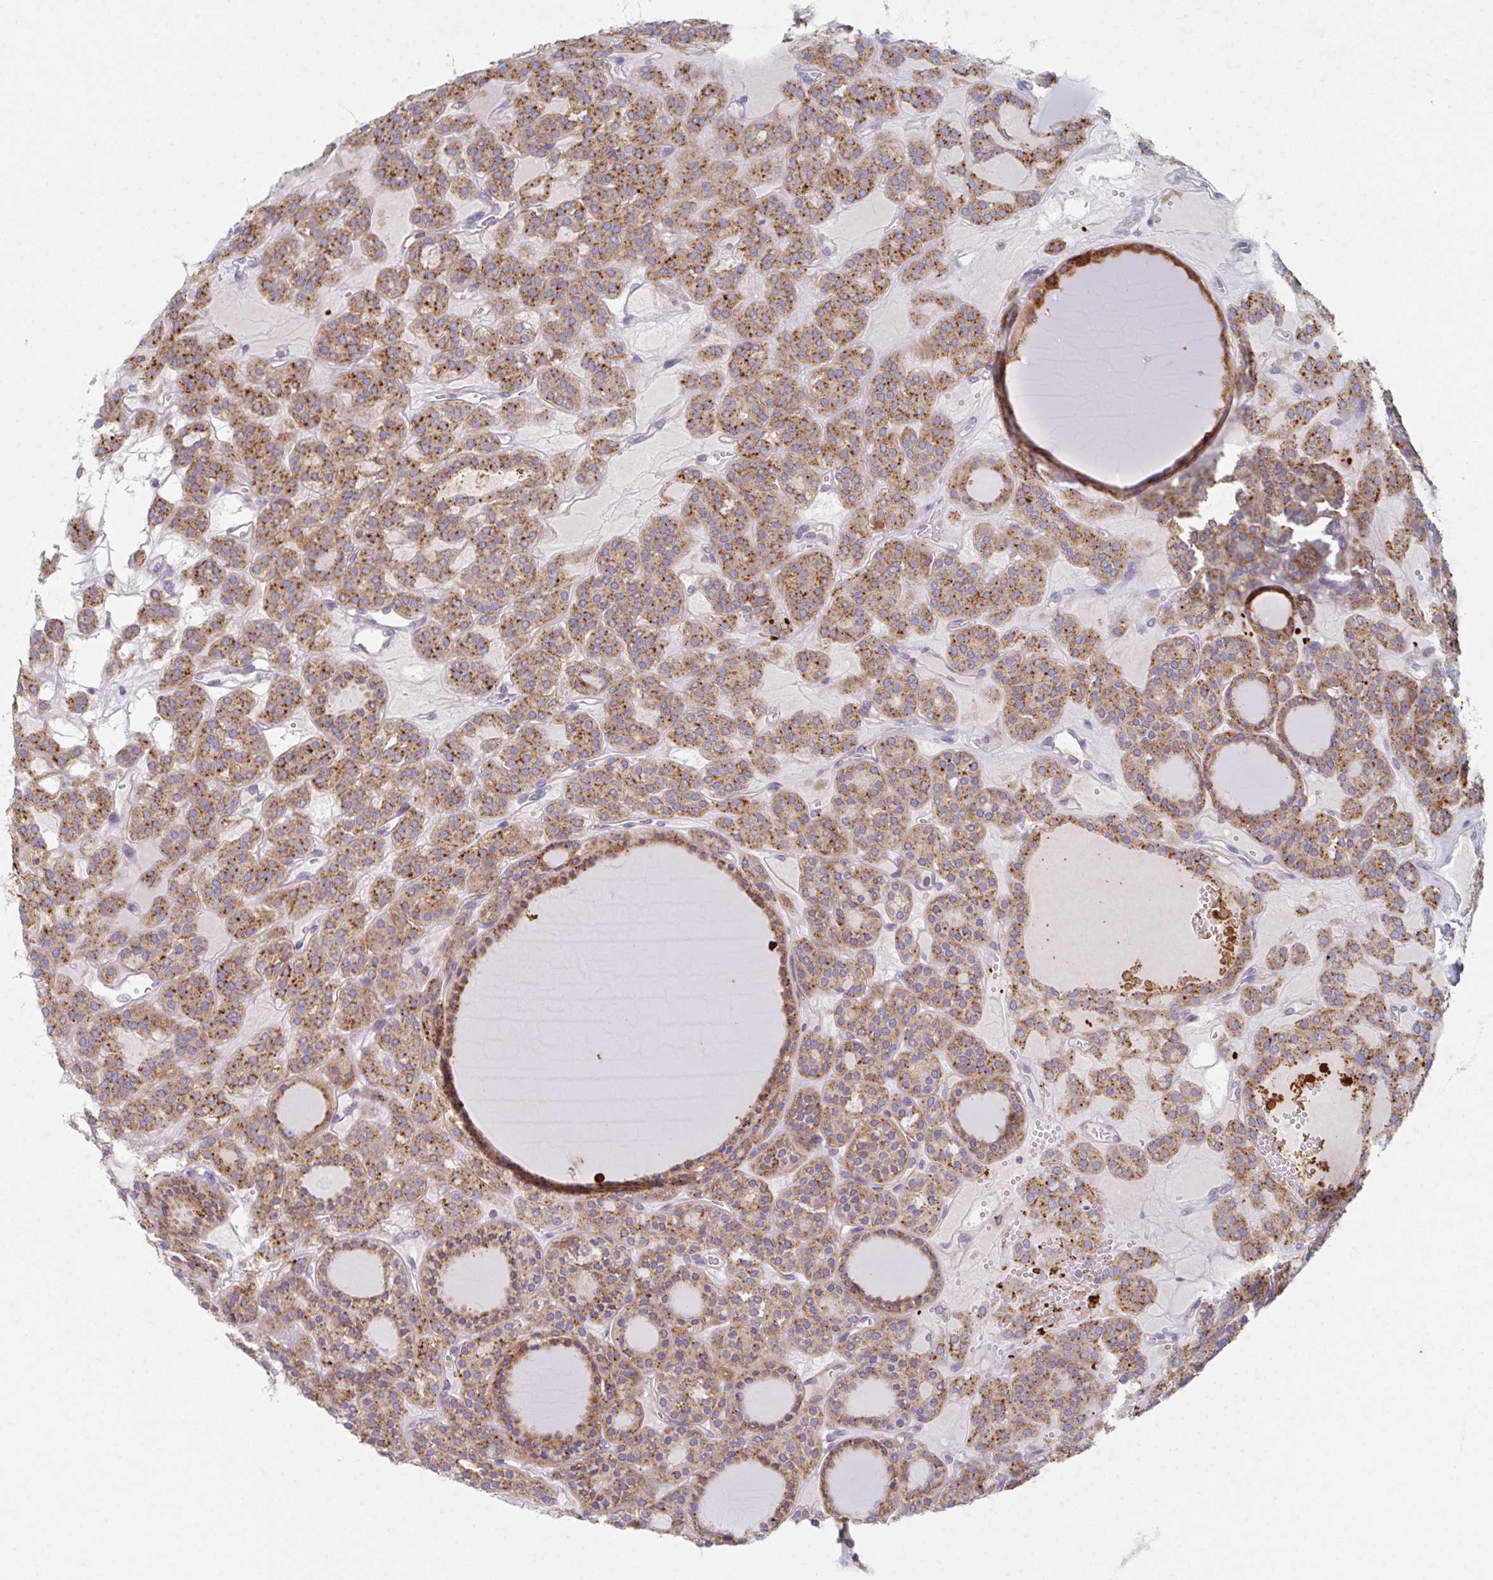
{"staining": {"intensity": "moderate", "quantity": ">75%", "location": "cytoplasmic/membranous"}, "tissue": "thyroid cancer", "cell_type": "Tumor cells", "image_type": "cancer", "snomed": [{"axis": "morphology", "description": "Follicular adenoma carcinoma, NOS"}, {"axis": "topography", "description": "Thyroid gland"}], "caption": "Moderate cytoplasmic/membranous protein staining is appreciated in about >75% of tumor cells in thyroid cancer. Using DAB (brown) and hematoxylin (blue) stains, captured at high magnification using brightfield microscopy.", "gene": "MANBA", "patient": {"sex": "female", "age": 63}}